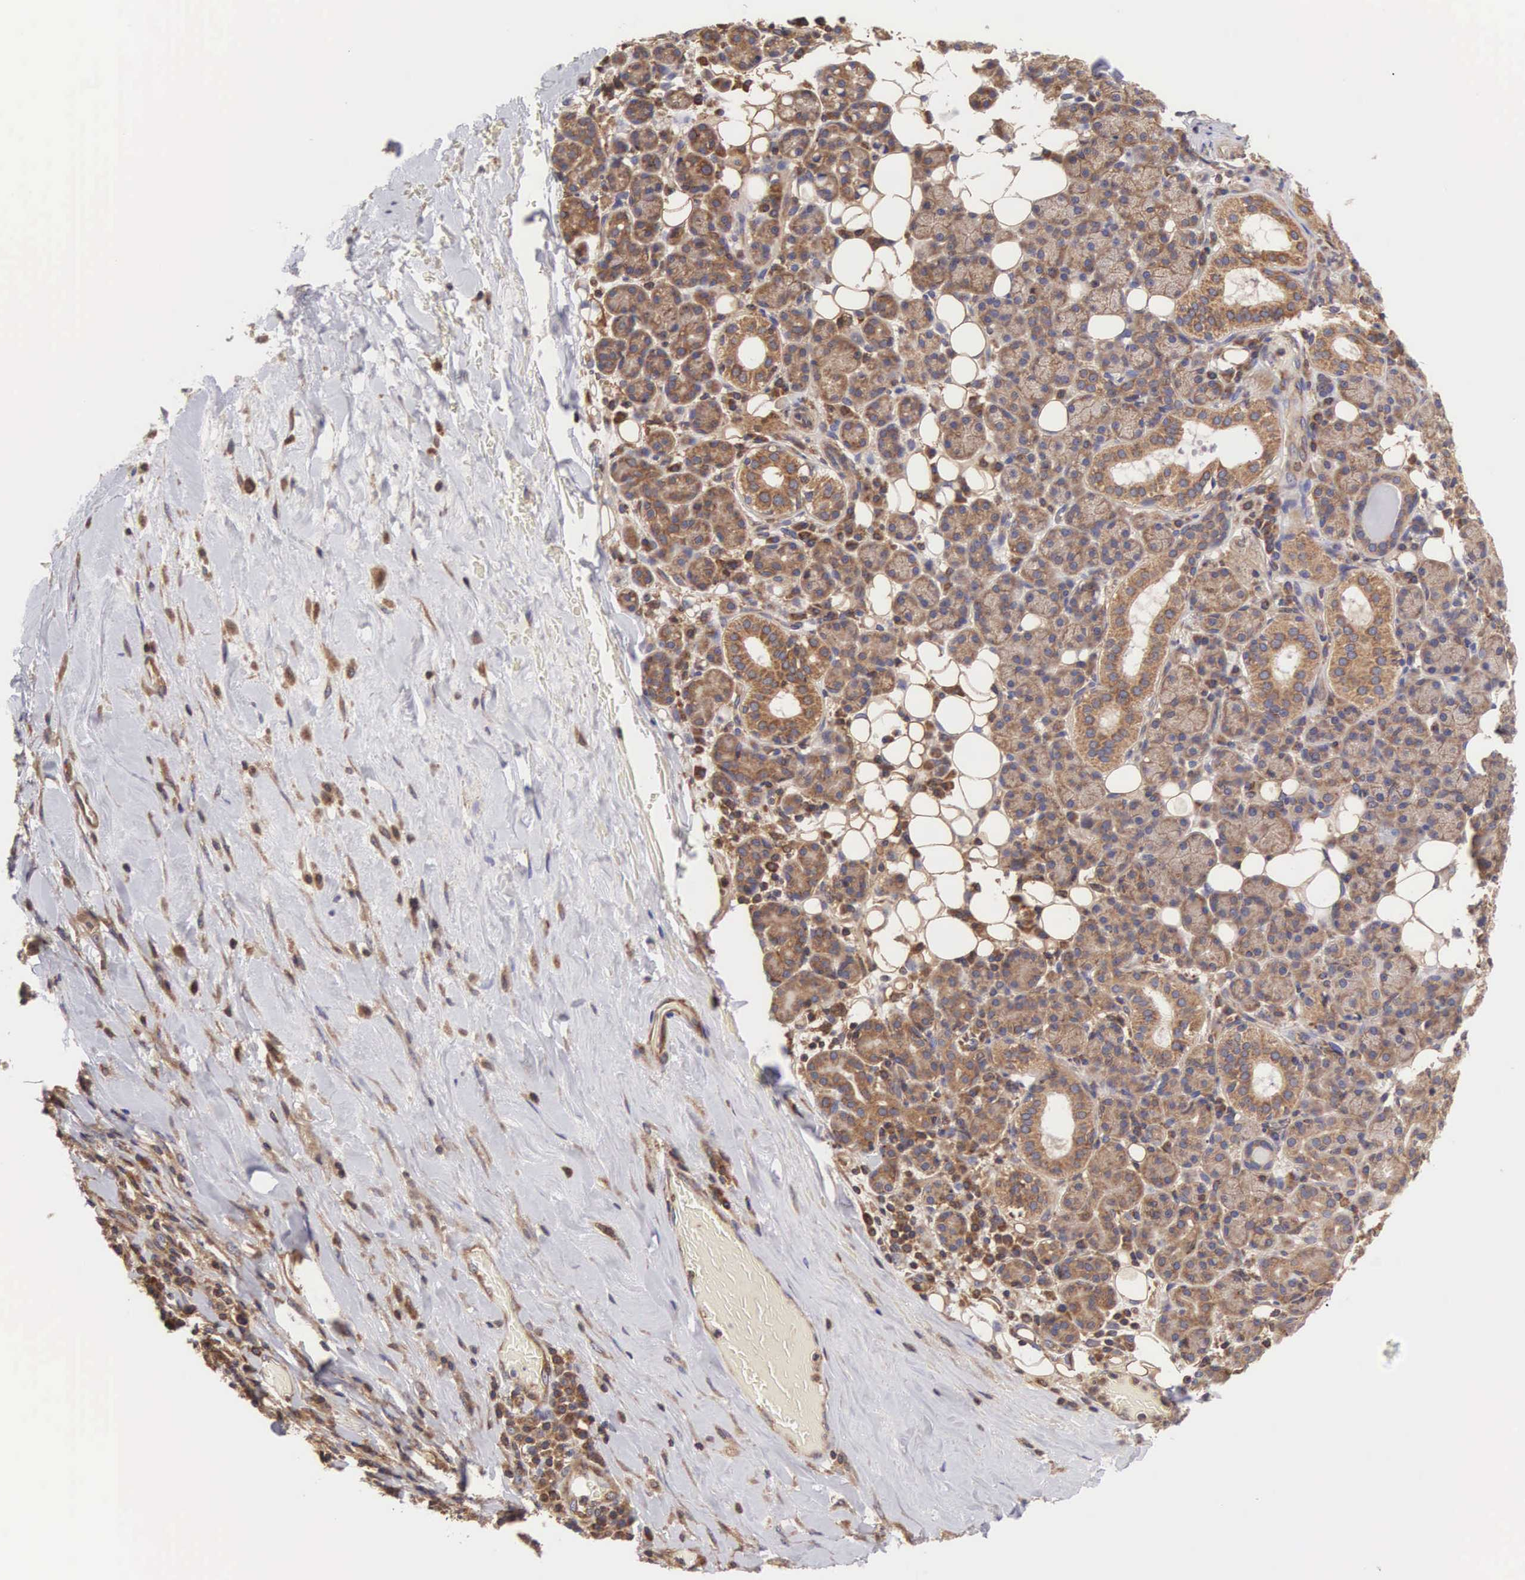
{"staining": {"intensity": "moderate", "quantity": ">75%", "location": "cytoplasmic/membranous"}, "tissue": "skin cancer", "cell_type": "Tumor cells", "image_type": "cancer", "snomed": [{"axis": "morphology", "description": "Squamous cell carcinoma, NOS"}, {"axis": "topography", "description": "Skin"}], "caption": "Protein expression analysis of human skin cancer (squamous cell carcinoma) reveals moderate cytoplasmic/membranous expression in approximately >75% of tumor cells.", "gene": "DHRS1", "patient": {"sex": "male", "age": 84}}